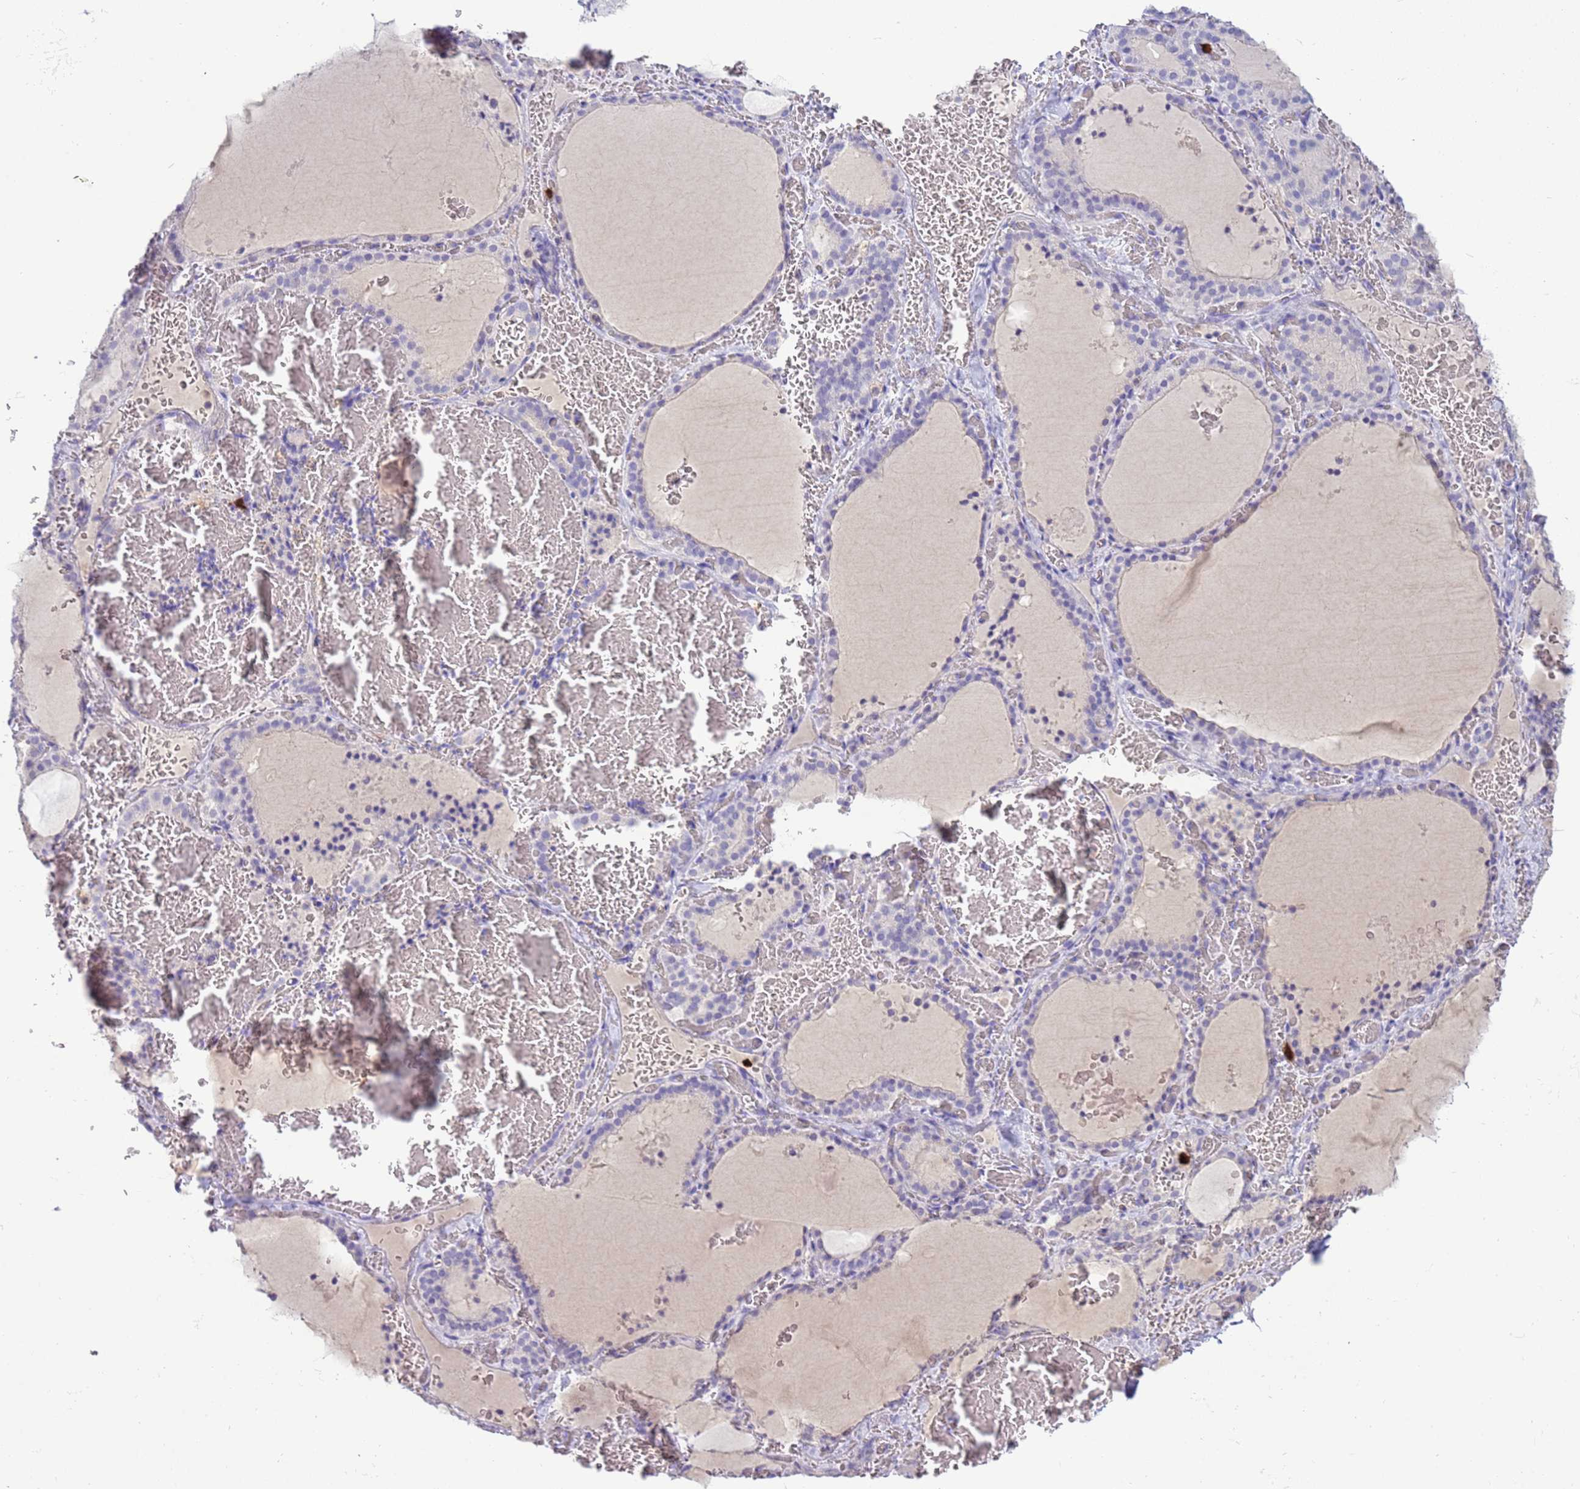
{"staining": {"intensity": "negative", "quantity": "none", "location": "none"}, "tissue": "thyroid gland", "cell_type": "Glandular cells", "image_type": "normal", "snomed": [{"axis": "morphology", "description": "Normal tissue, NOS"}, {"axis": "topography", "description": "Thyroid gland"}], "caption": "Immunohistochemistry (IHC) of benign human thyroid gland exhibits no positivity in glandular cells. Nuclei are stained in blue.", "gene": "IL2RG", "patient": {"sex": "female", "age": 39}}